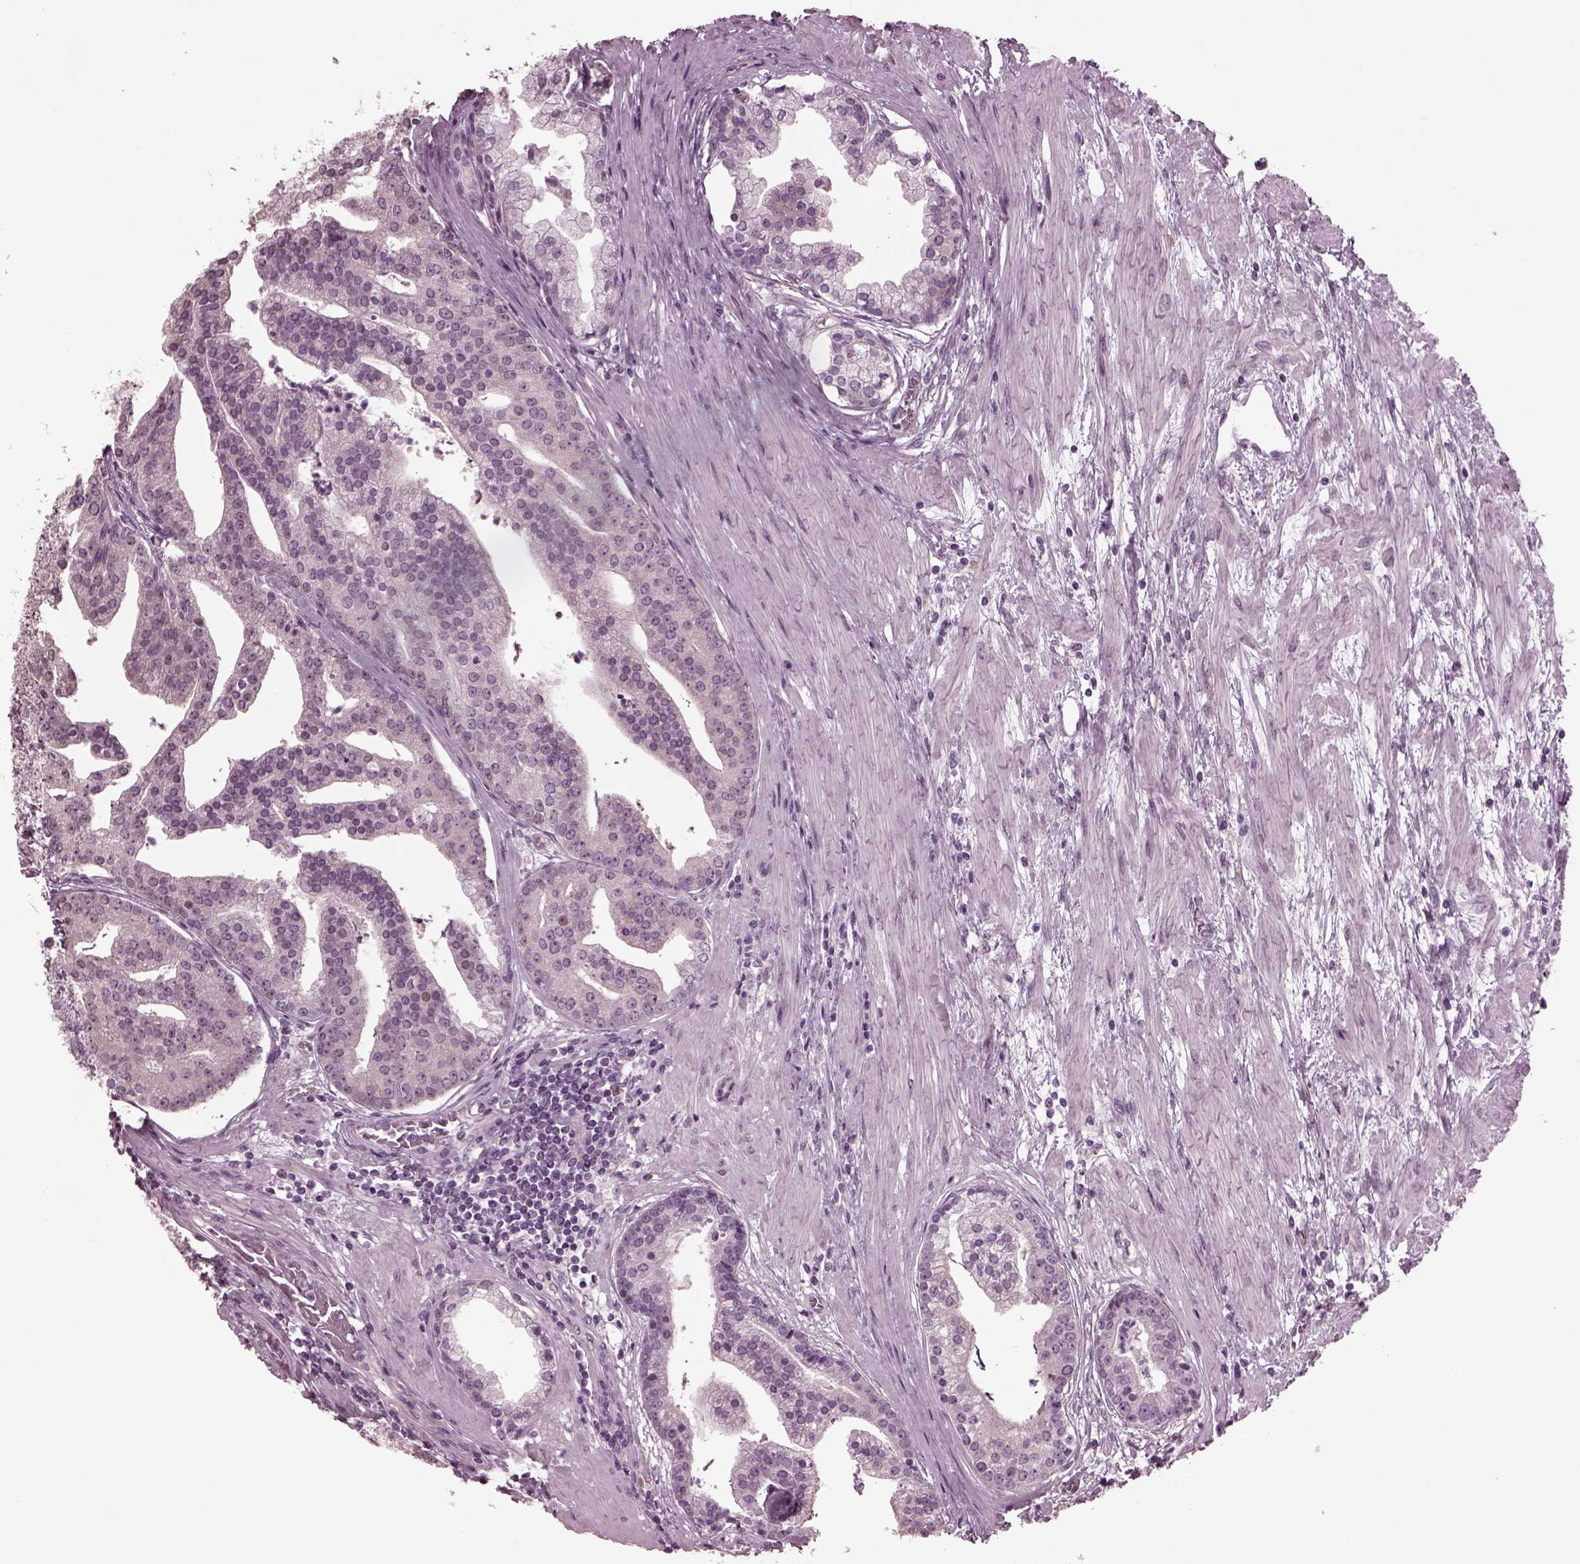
{"staining": {"intensity": "negative", "quantity": "none", "location": "none"}, "tissue": "prostate cancer", "cell_type": "Tumor cells", "image_type": "cancer", "snomed": [{"axis": "morphology", "description": "Adenocarcinoma, NOS"}, {"axis": "topography", "description": "Prostate and seminal vesicle, NOS"}, {"axis": "topography", "description": "Prostate"}], "caption": "Photomicrograph shows no significant protein positivity in tumor cells of prostate adenocarcinoma.", "gene": "CABP5", "patient": {"sex": "male", "age": 44}}